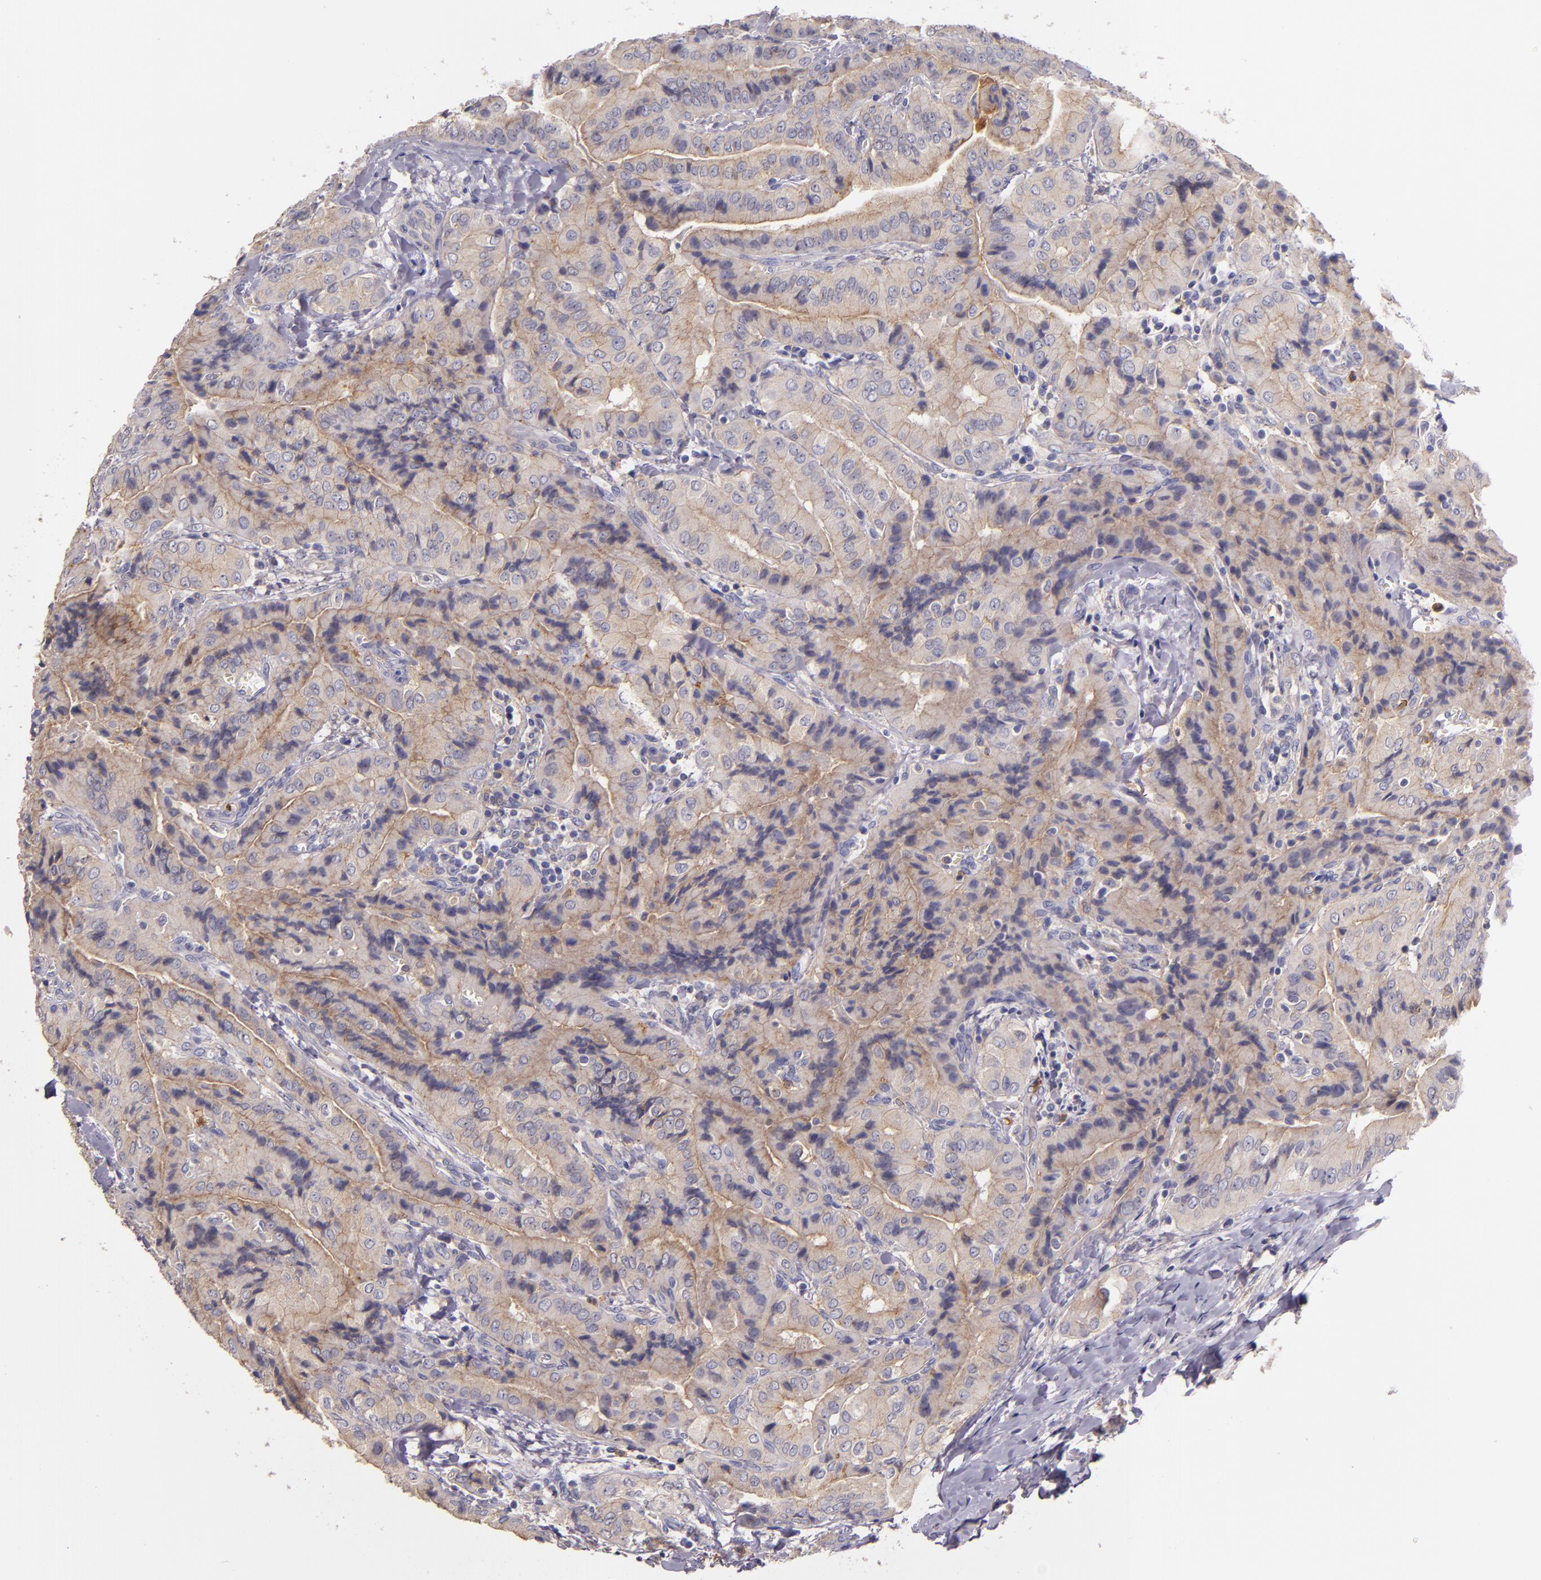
{"staining": {"intensity": "weak", "quantity": ">75%", "location": "cytoplasmic/membranous"}, "tissue": "thyroid cancer", "cell_type": "Tumor cells", "image_type": "cancer", "snomed": [{"axis": "morphology", "description": "Papillary adenocarcinoma, NOS"}, {"axis": "topography", "description": "Thyroid gland"}], "caption": "High-magnification brightfield microscopy of thyroid cancer stained with DAB (3,3'-diaminobenzidine) (brown) and counterstained with hematoxylin (blue). tumor cells exhibit weak cytoplasmic/membranous expression is appreciated in about>75% of cells.", "gene": "C5AR1", "patient": {"sex": "female", "age": 71}}